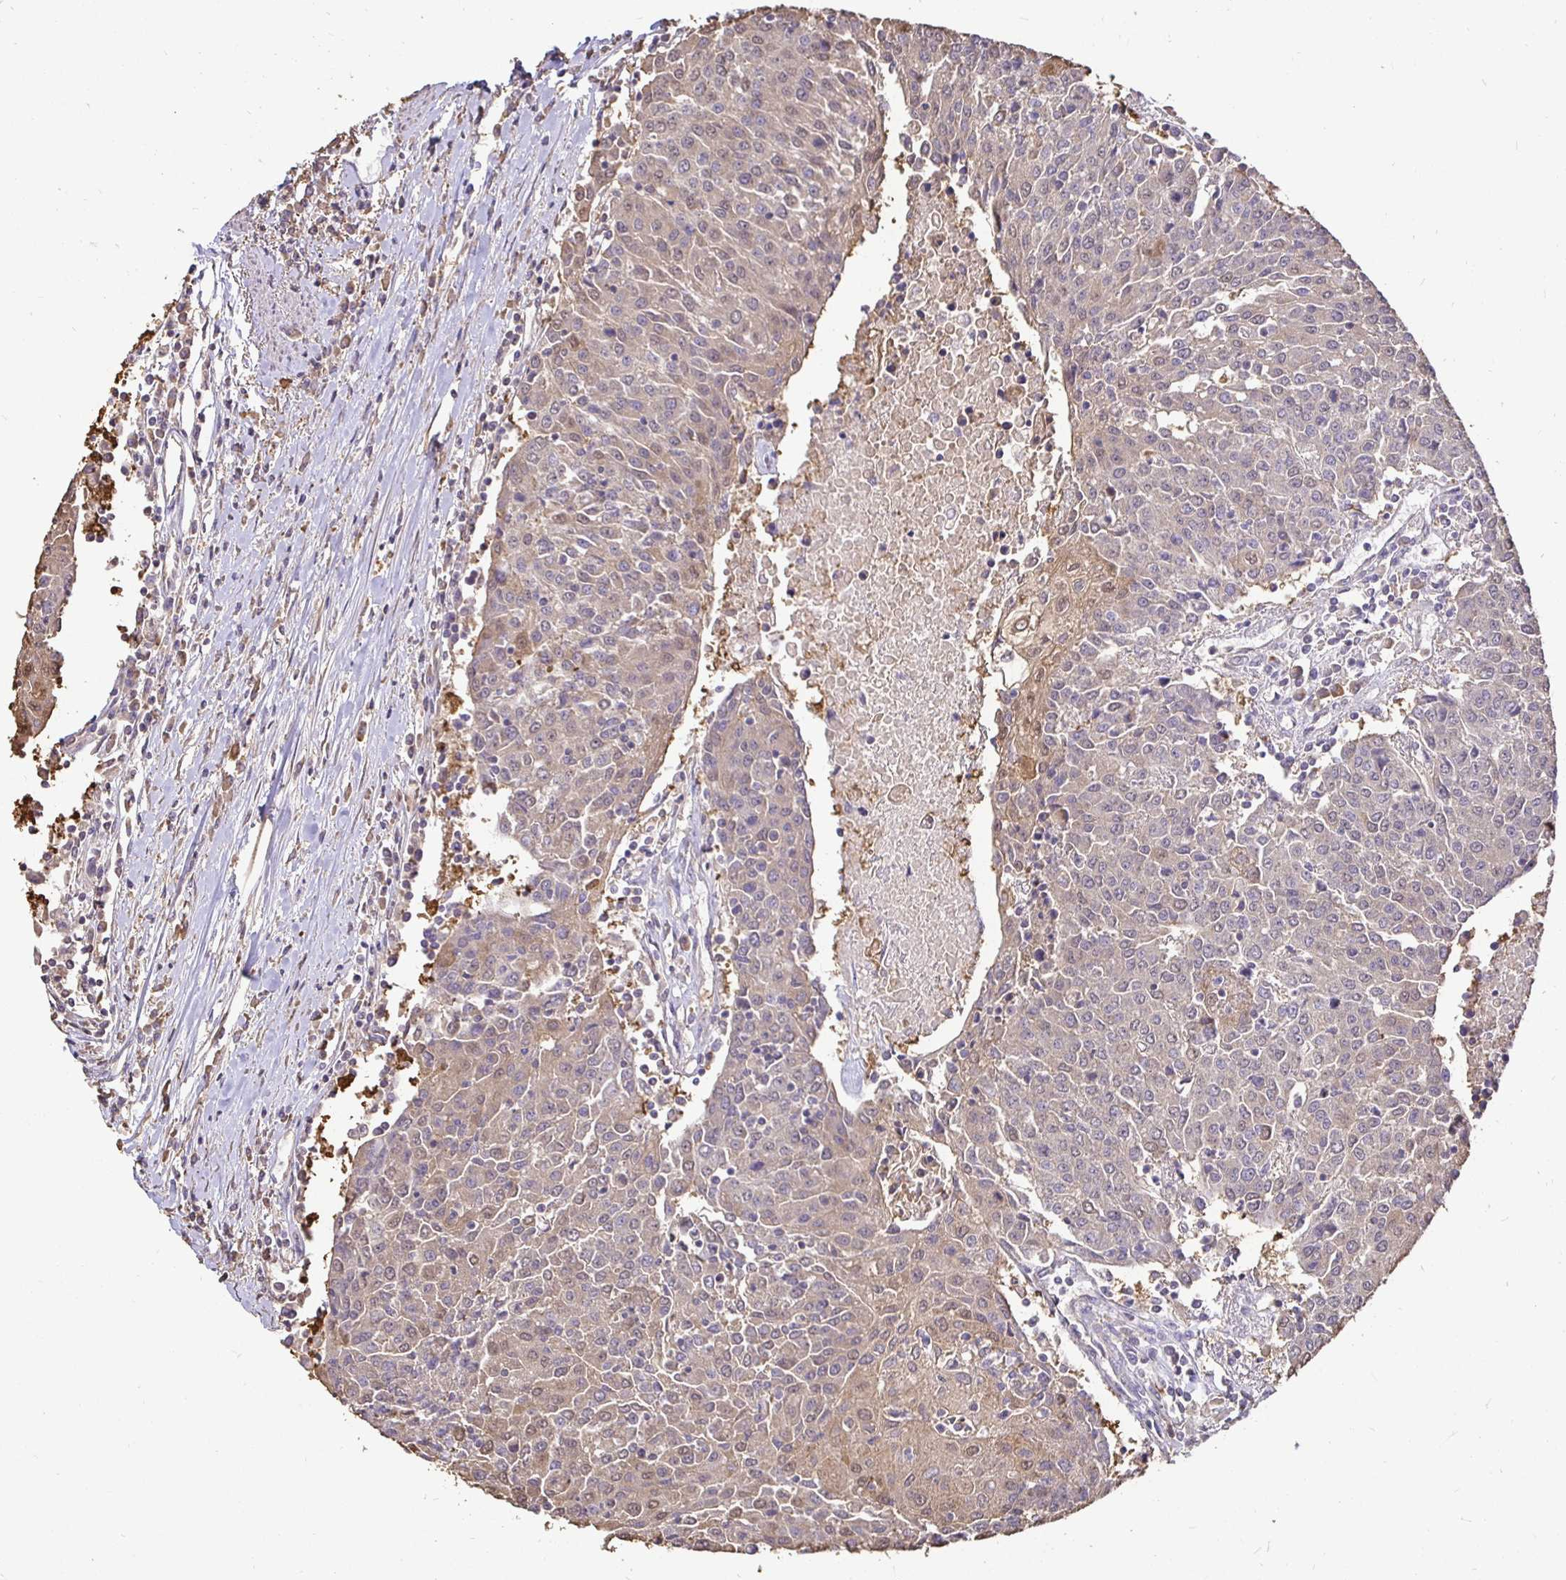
{"staining": {"intensity": "weak", "quantity": "<25%", "location": "cytoplasmic/membranous"}, "tissue": "urothelial cancer", "cell_type": "Tumor cells", "image_type": "cancer", "snomed": [{"axis": "morphology", "description": "Urothelial carcinoma, High grade"}, {"axis": "topography", "description": "Urinary bladder"}], "caption": "Protein analysis of urothelial carcinoma (high-grade) displays no significant staining in tumor cells.", "gene": "MAPK8IP3", "patient": {"sex": "female", "age": 85}}